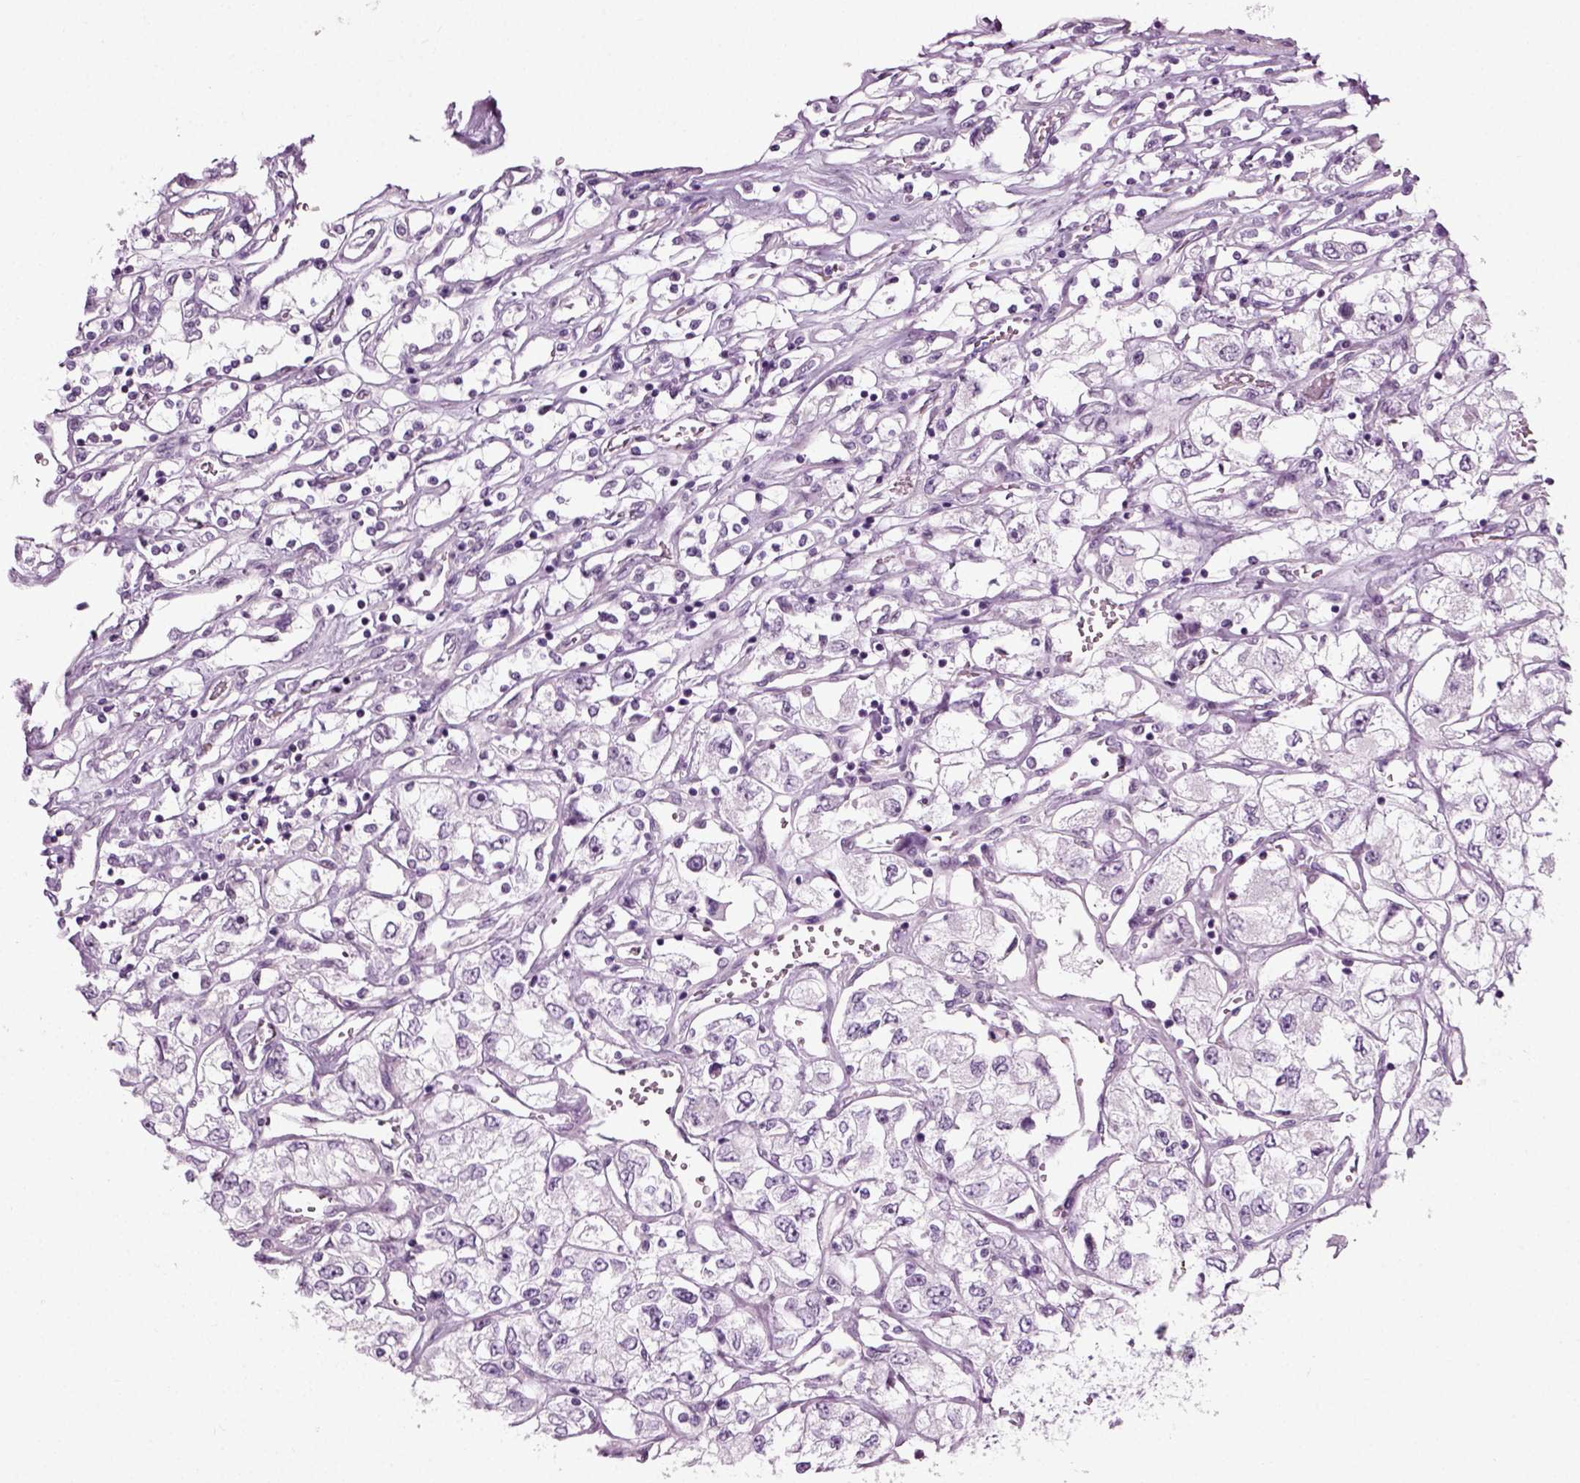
{"staining": {"intensity": "negative", "quantity": "none", "location": "none"}, "tissue": "renal cancer", "cell_type": "Tumor cells", "image_type": "cancer", "snomed": [{"axis": "morphology", "description": "Adenocarcinoma, NOS"}, {"axis": "topography", "description": "Kidney"}], "caption": "DAB immunohistochemical staining of renal adenocarcinoma reveals no significant expression in tumor cells.", "gene": "ZC2HC1C", "patient": {"sex": "female", "age": 59}}